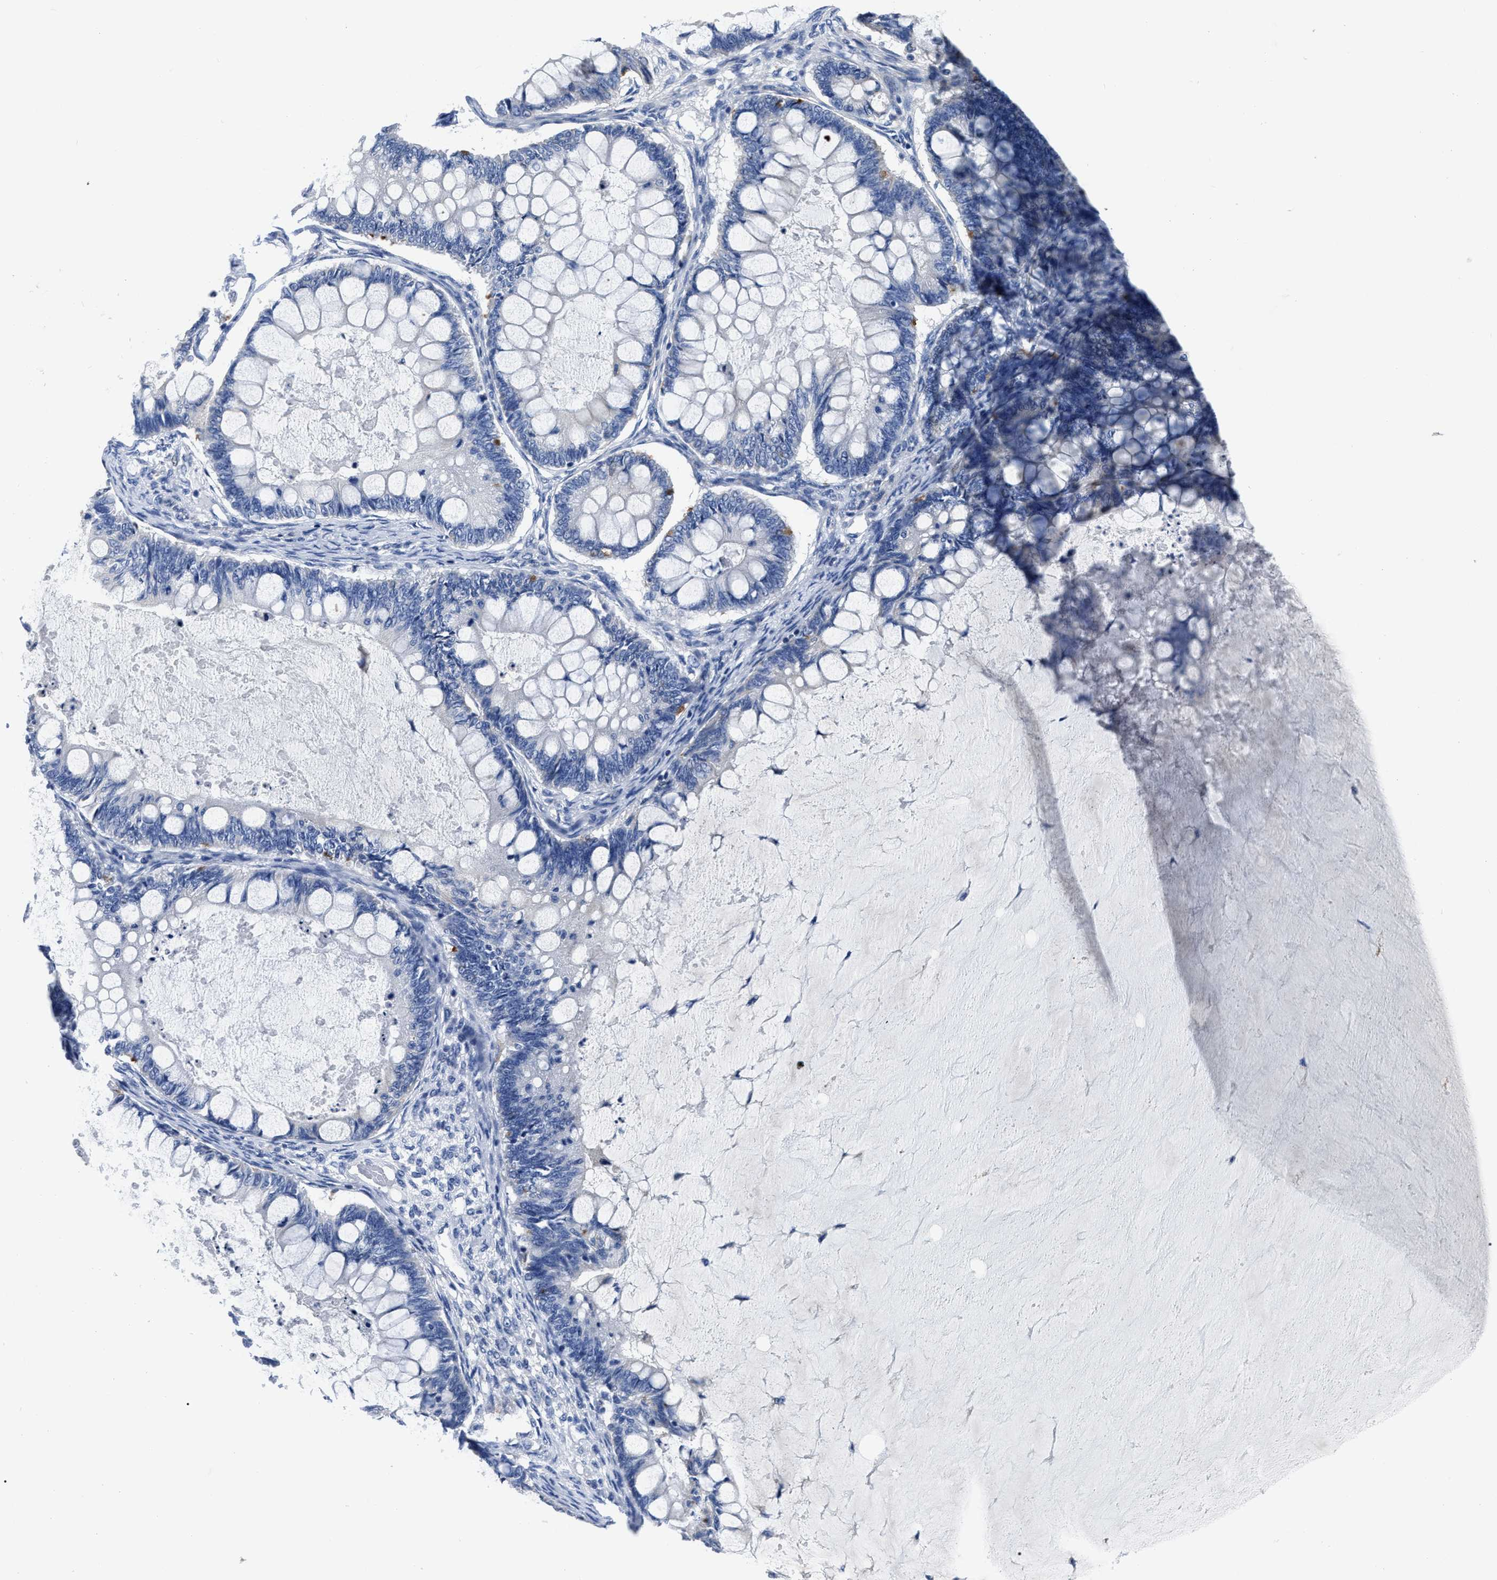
{"staining": {"intensity": "negative", "quantity": "none", "location": "none"}, "tissue": "ovarian cancer", "cell_type": "Tumor cells", "image_type": "cancer", "snomed": [{"axis": "morphology", "description": "Cystadenocarcinoma, mucinous, NOS"}, {"axis": "topography", "description": "Ovary"}], "caption": "High magnification brightfield microscopy of ovarian cancer (mucinous cystadenocarcinoma) stained with DAB (3,3'-diaminobenzidine) (brown) and counterstained with hematoxylin (blue): tumor cells show no significant positivity.", "gene": "MOV10L1", "patient": {"sex": "female", "age": 61}}